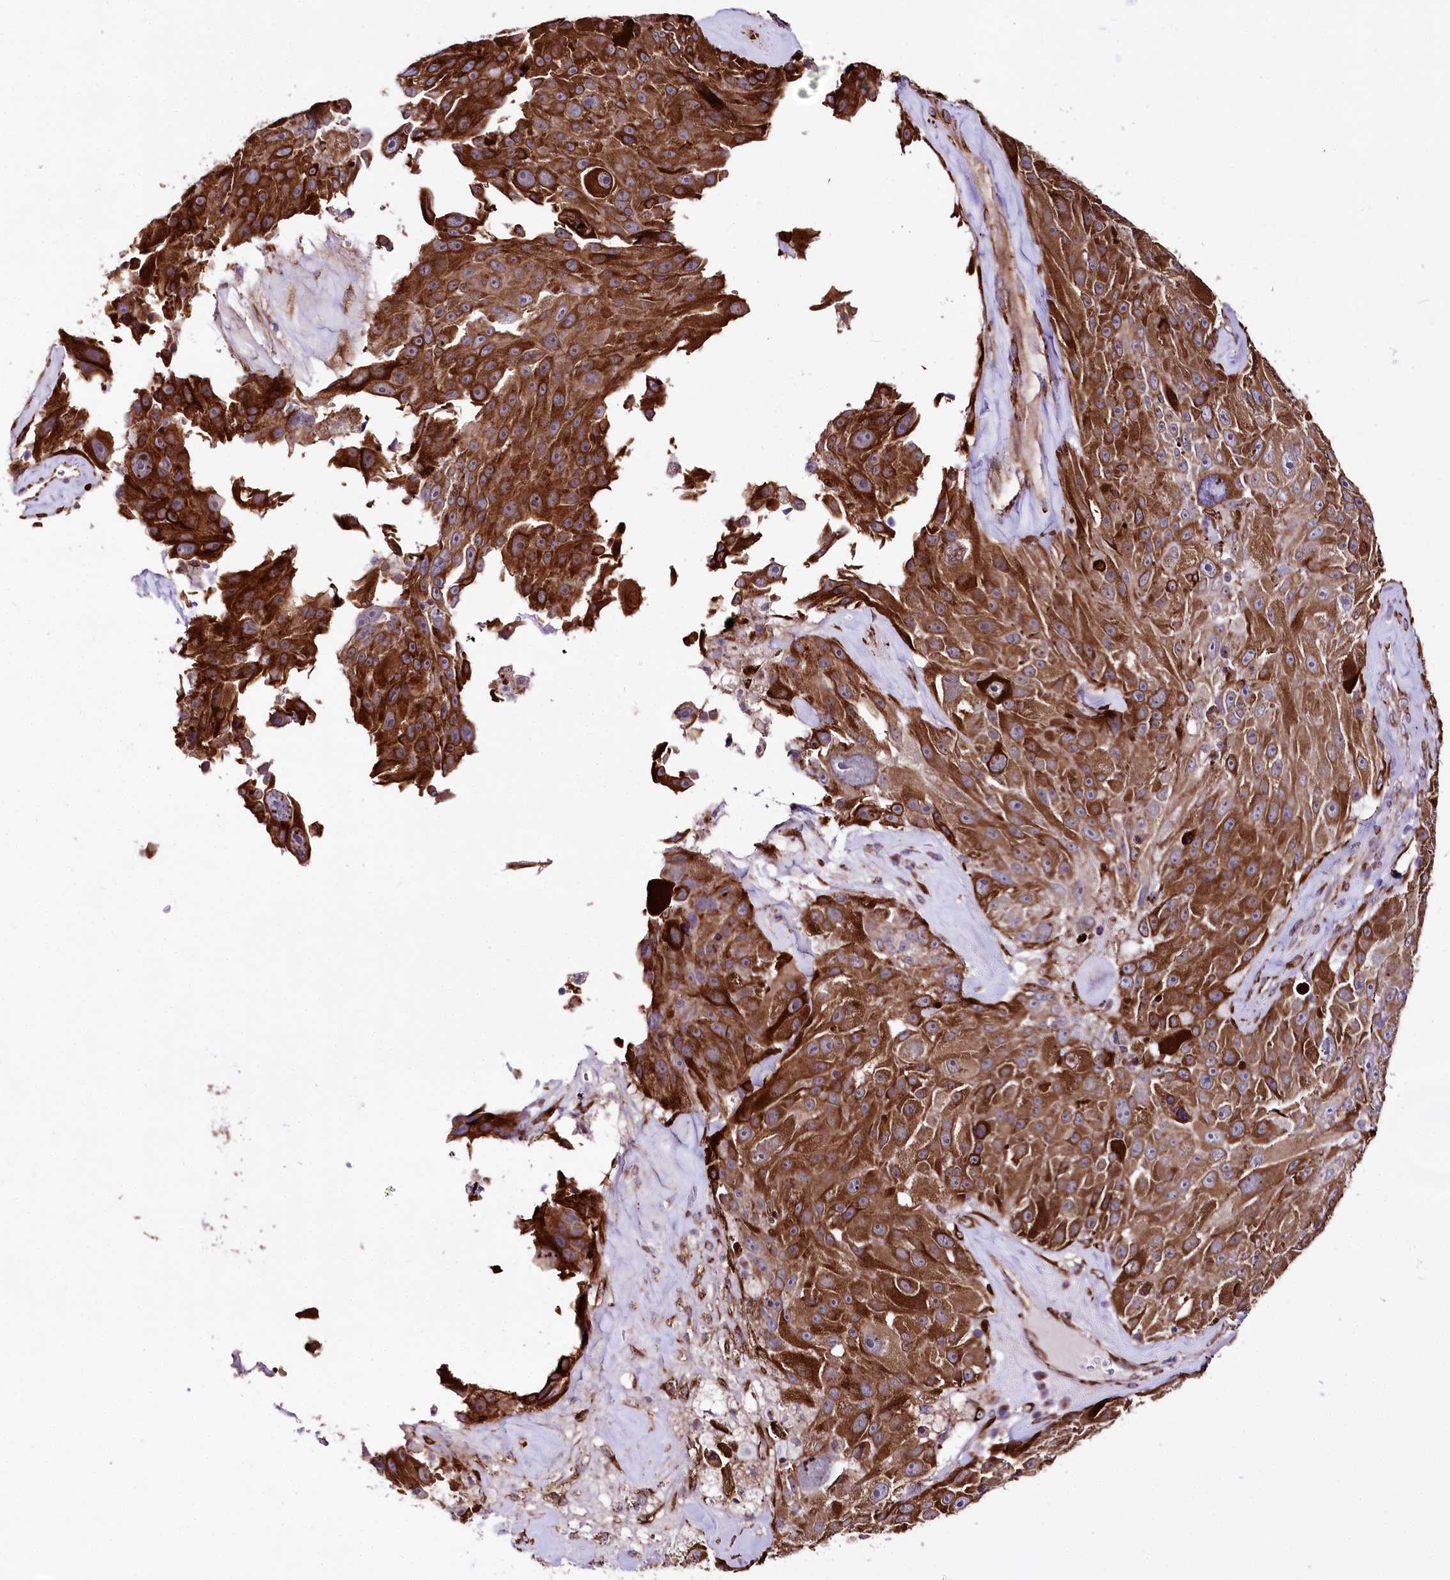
{"staining": {"intensity": "strong", "quantity": ">75%", "location": "cytoplasmic/membranous"}, "tissue": "melanoma", "cell_type": "Tumor cells", "image_type": "cancer", "snomed": [{"axis": "morphology", "description": "Malignant melanoma, Metastatic site"}, {"axis": "topography", "description": "Lymph node"}], "caption": "IHC image of human melanoma stained for a protein (brown), which shows high levels of strong cytoplasmic/membranous expression in approximately >75% of tumor cells.", "gene": "WWC1", "patient": {"sex": "male", "age": 62}}